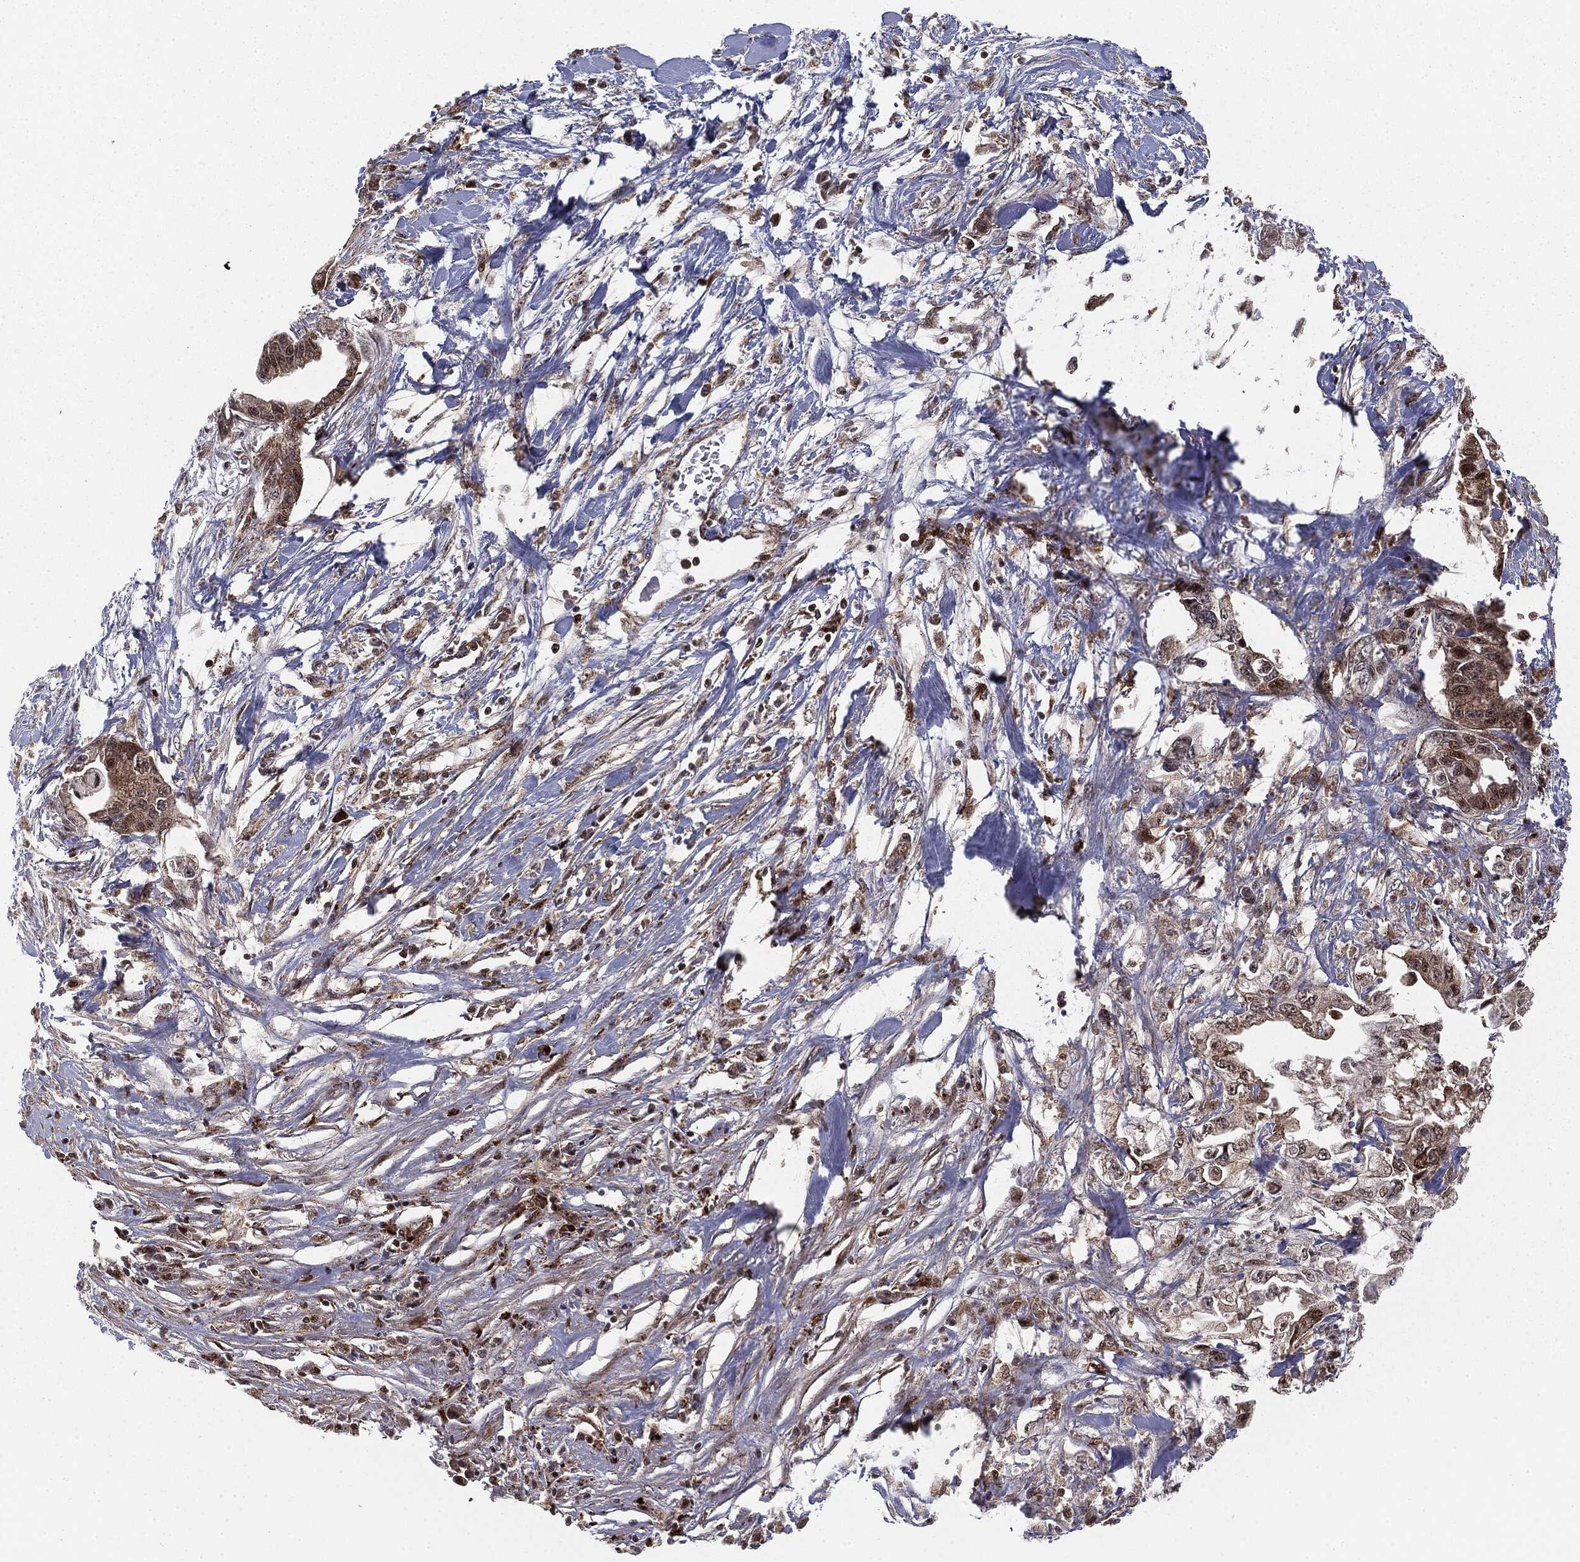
{"staining": {"intensity": "moderate", "quantity": "25%-75%", "location": "cytoplasmic/membranous,nuclear"}, "tissue": "pancreatic cancer", "cell_type": "Tumor cells", "image_type": "cancer", "snomed": [{"axis": "morphology", "description": "Adenocarcinoma, NOS"}, {"axis": "topography", "description": "Pancreas"}], "caption": "About 25%-75% of tumor cells in adenocarcinoma (pancreatic) exhibit moderate cytoplasmic/membranous and nuclear protein expression as visualized by brown immunohistochemical staining.", "gene": "PTEN", "patient": {"sex": "male", "age": 61}}